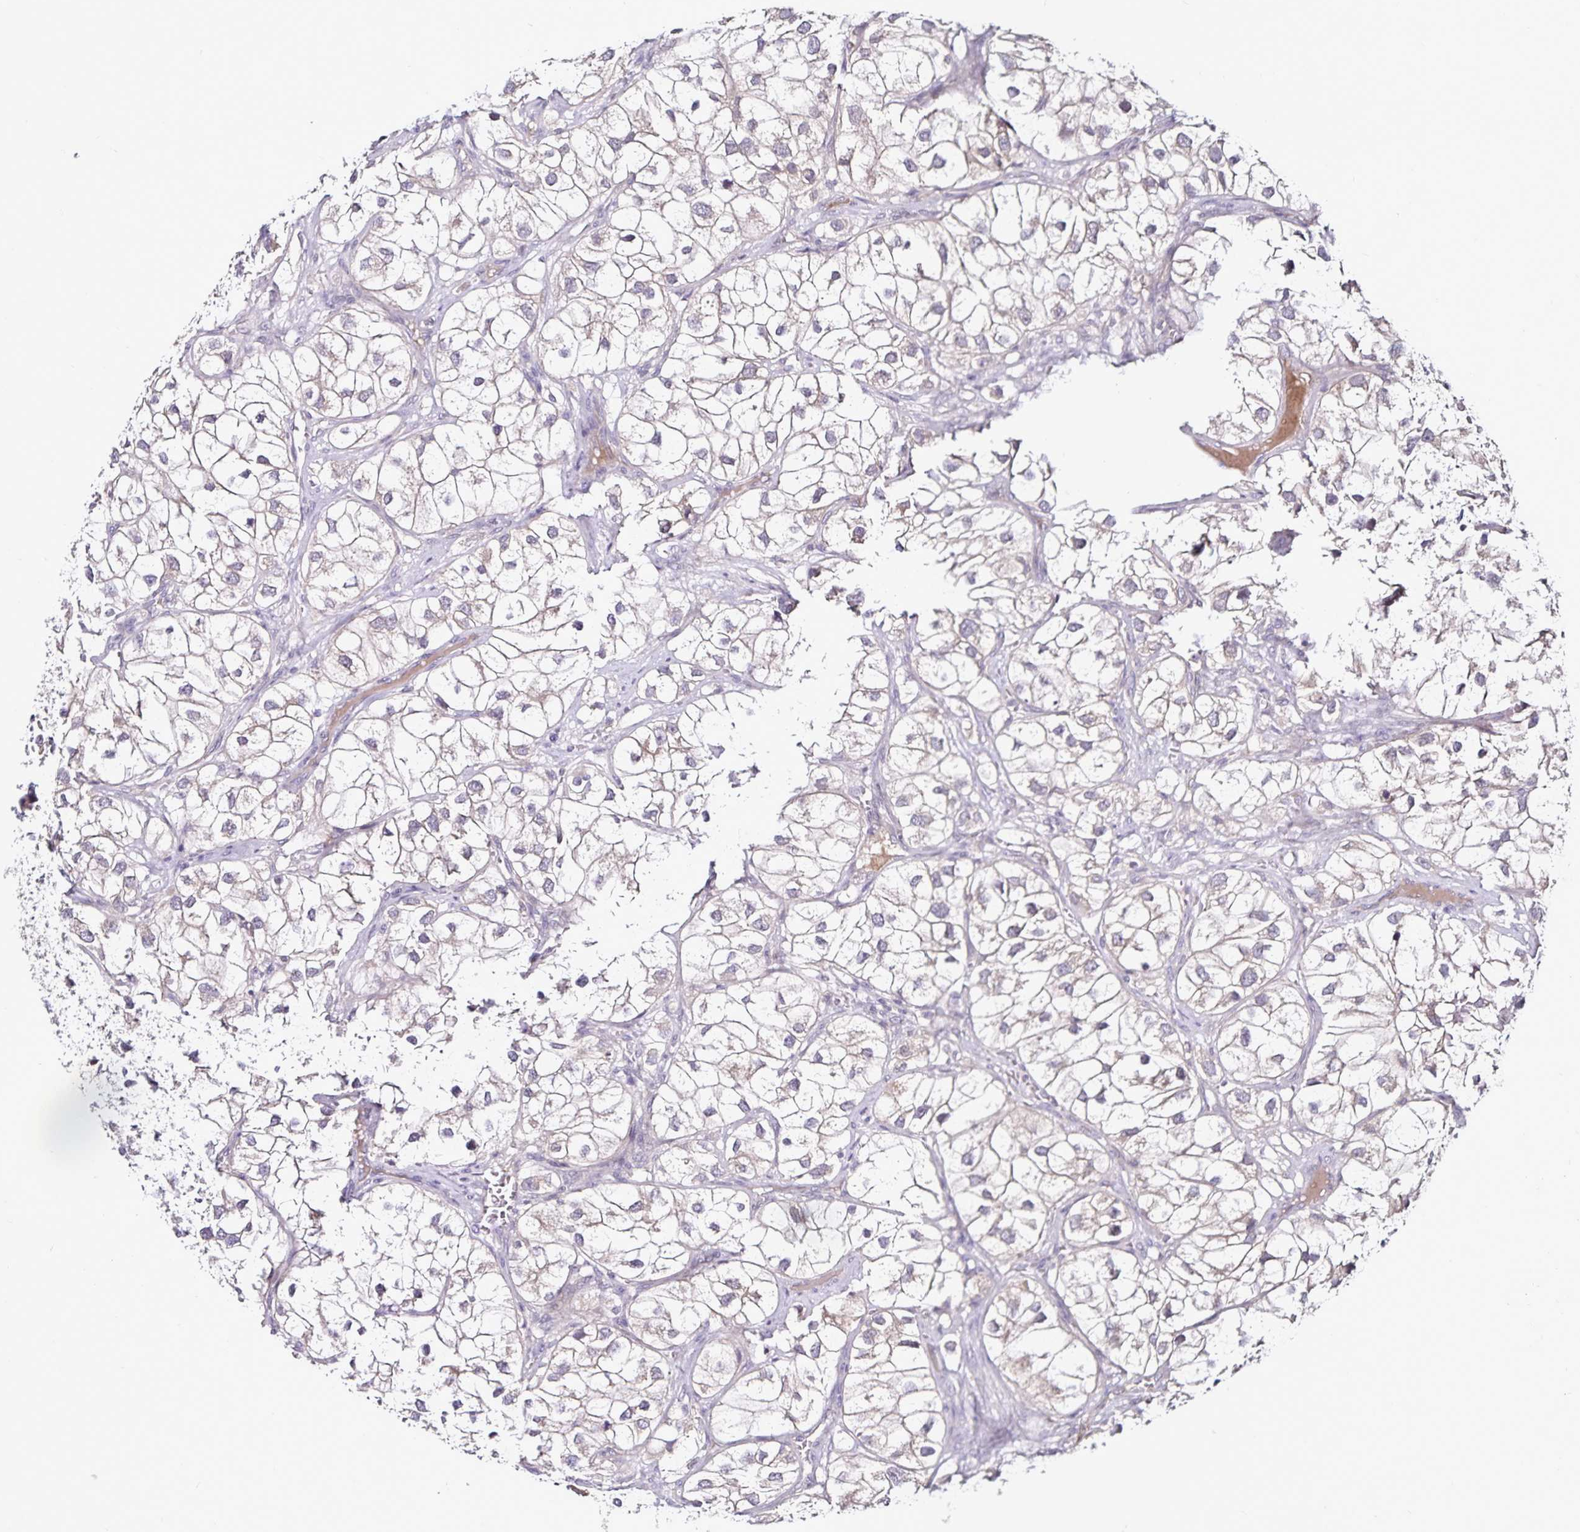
{"staining": {"intensity": "negative", "quantity": "none", "location": "none"}, "tissue": "renal cancer", "cell_type": "Tumor cells", "image_type": "cancer", "snomed": [{"axis": "morphology", "description": "Adenocarcinoma, NOS"}, {"axis": "topography", "description": "Kidney"}], "caption": "This is an IHC photomicrograph of human adenocarcinoma (renal). There is no positivity in tumor cells.", "gene": "ACSL5", "patient": {"sex": "male", "age": 59}}